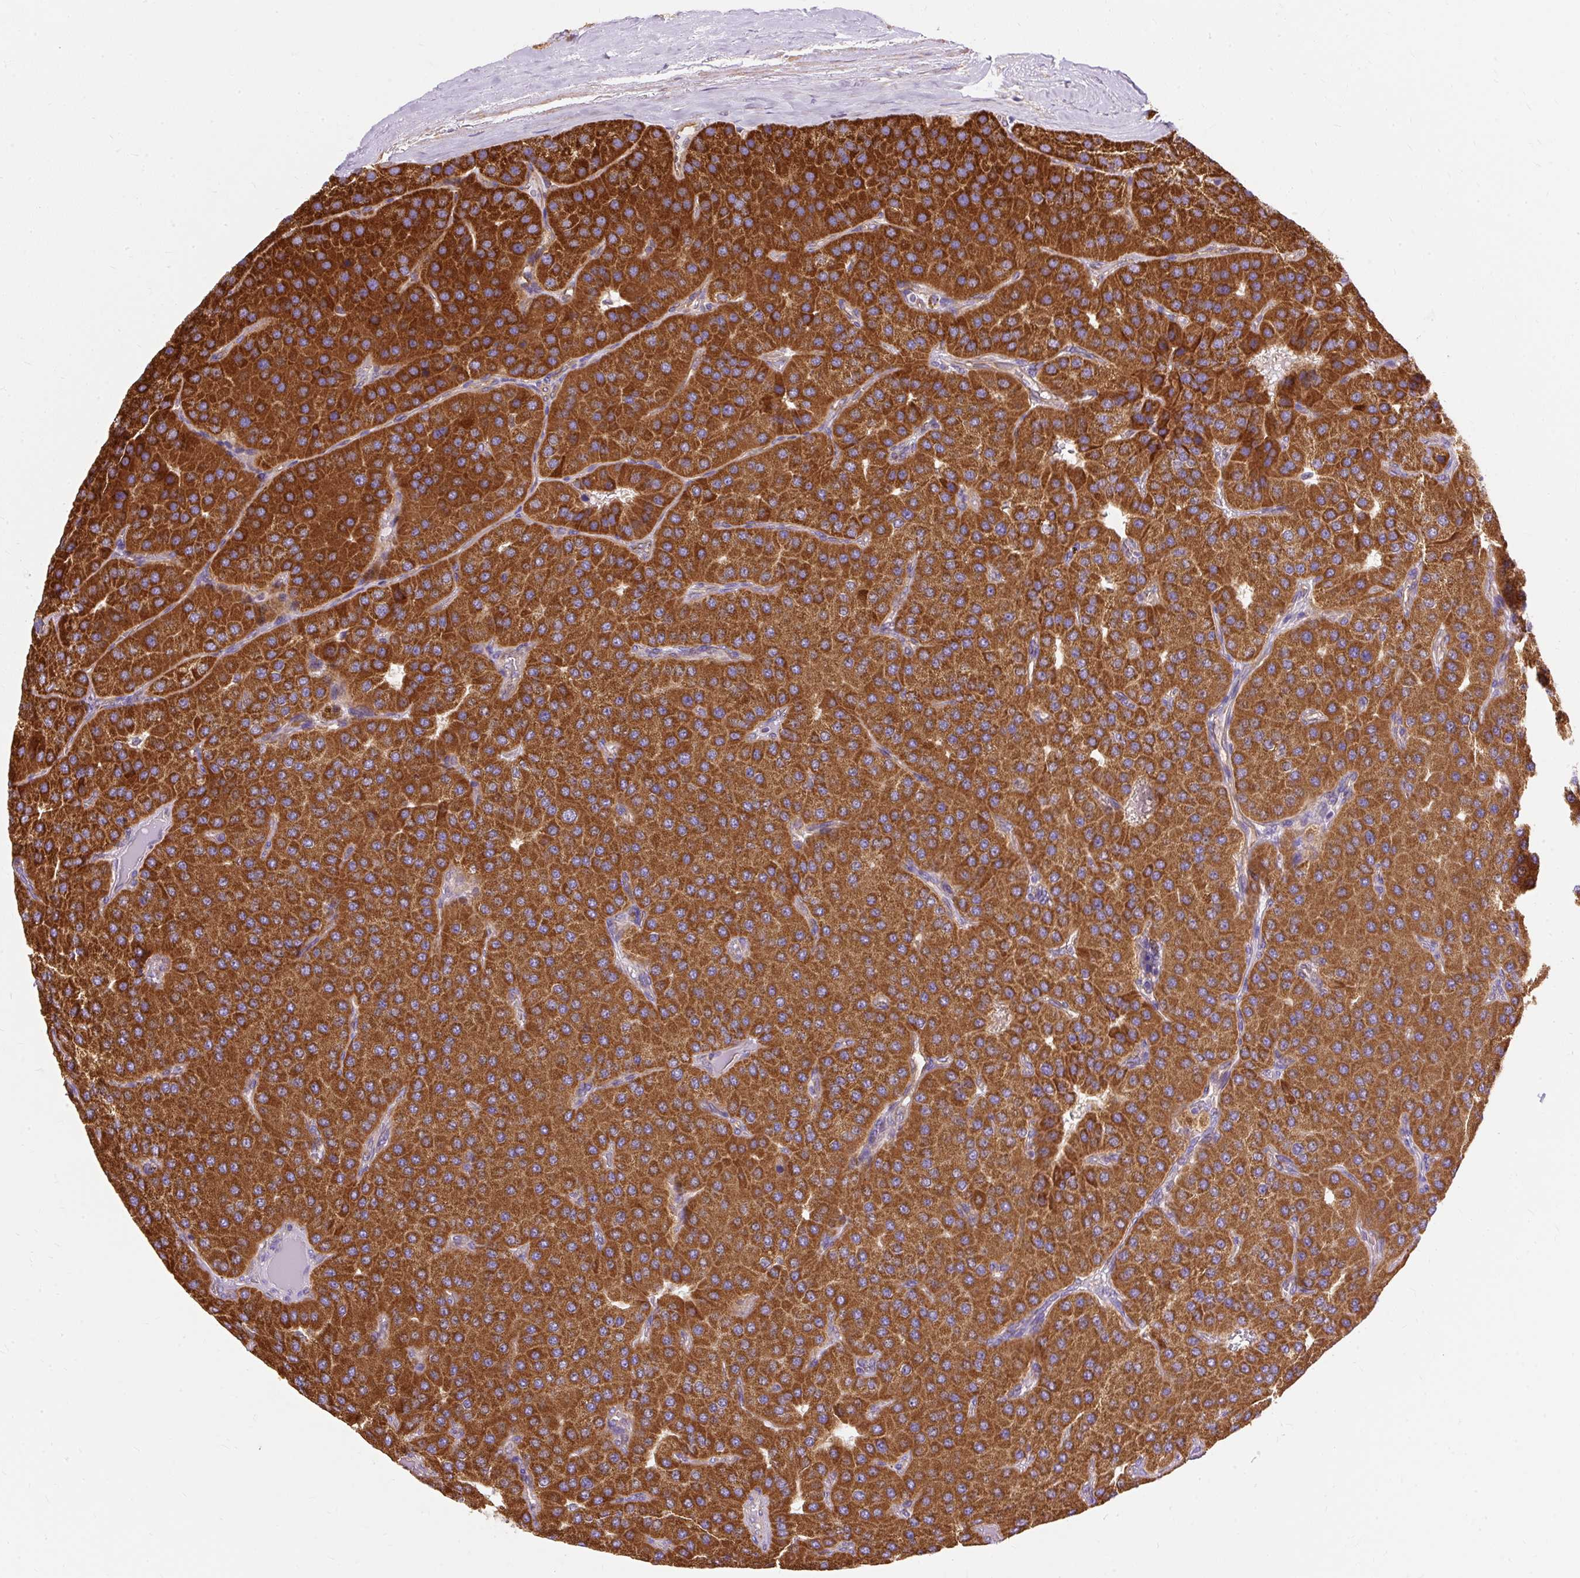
{"staining": {"intensity": "strong", "quantity": ">75%", "location": "cytoplasmic/membranous"}, "tissue": "parathyroid gland", "cell_type": "Glandular cells", "image_type": "normal", "snomed": [{"axis": "morphology", "description": "Normal tissue, NOS"}, {"axis": "morphology", "description": "Adenoma, NOS"}, {"axis": "topography", "description": "Parathyroid gland"}], "caption": "Immunohistochemistry micrograph of benign parathyroid gland stained for a protein (brown), which displays high levels of strong cytoplasmic/membranous staining in about >75% of glandular cells.", "gene": "CEP290", "patient": {"sex": "female", "age": 86}}